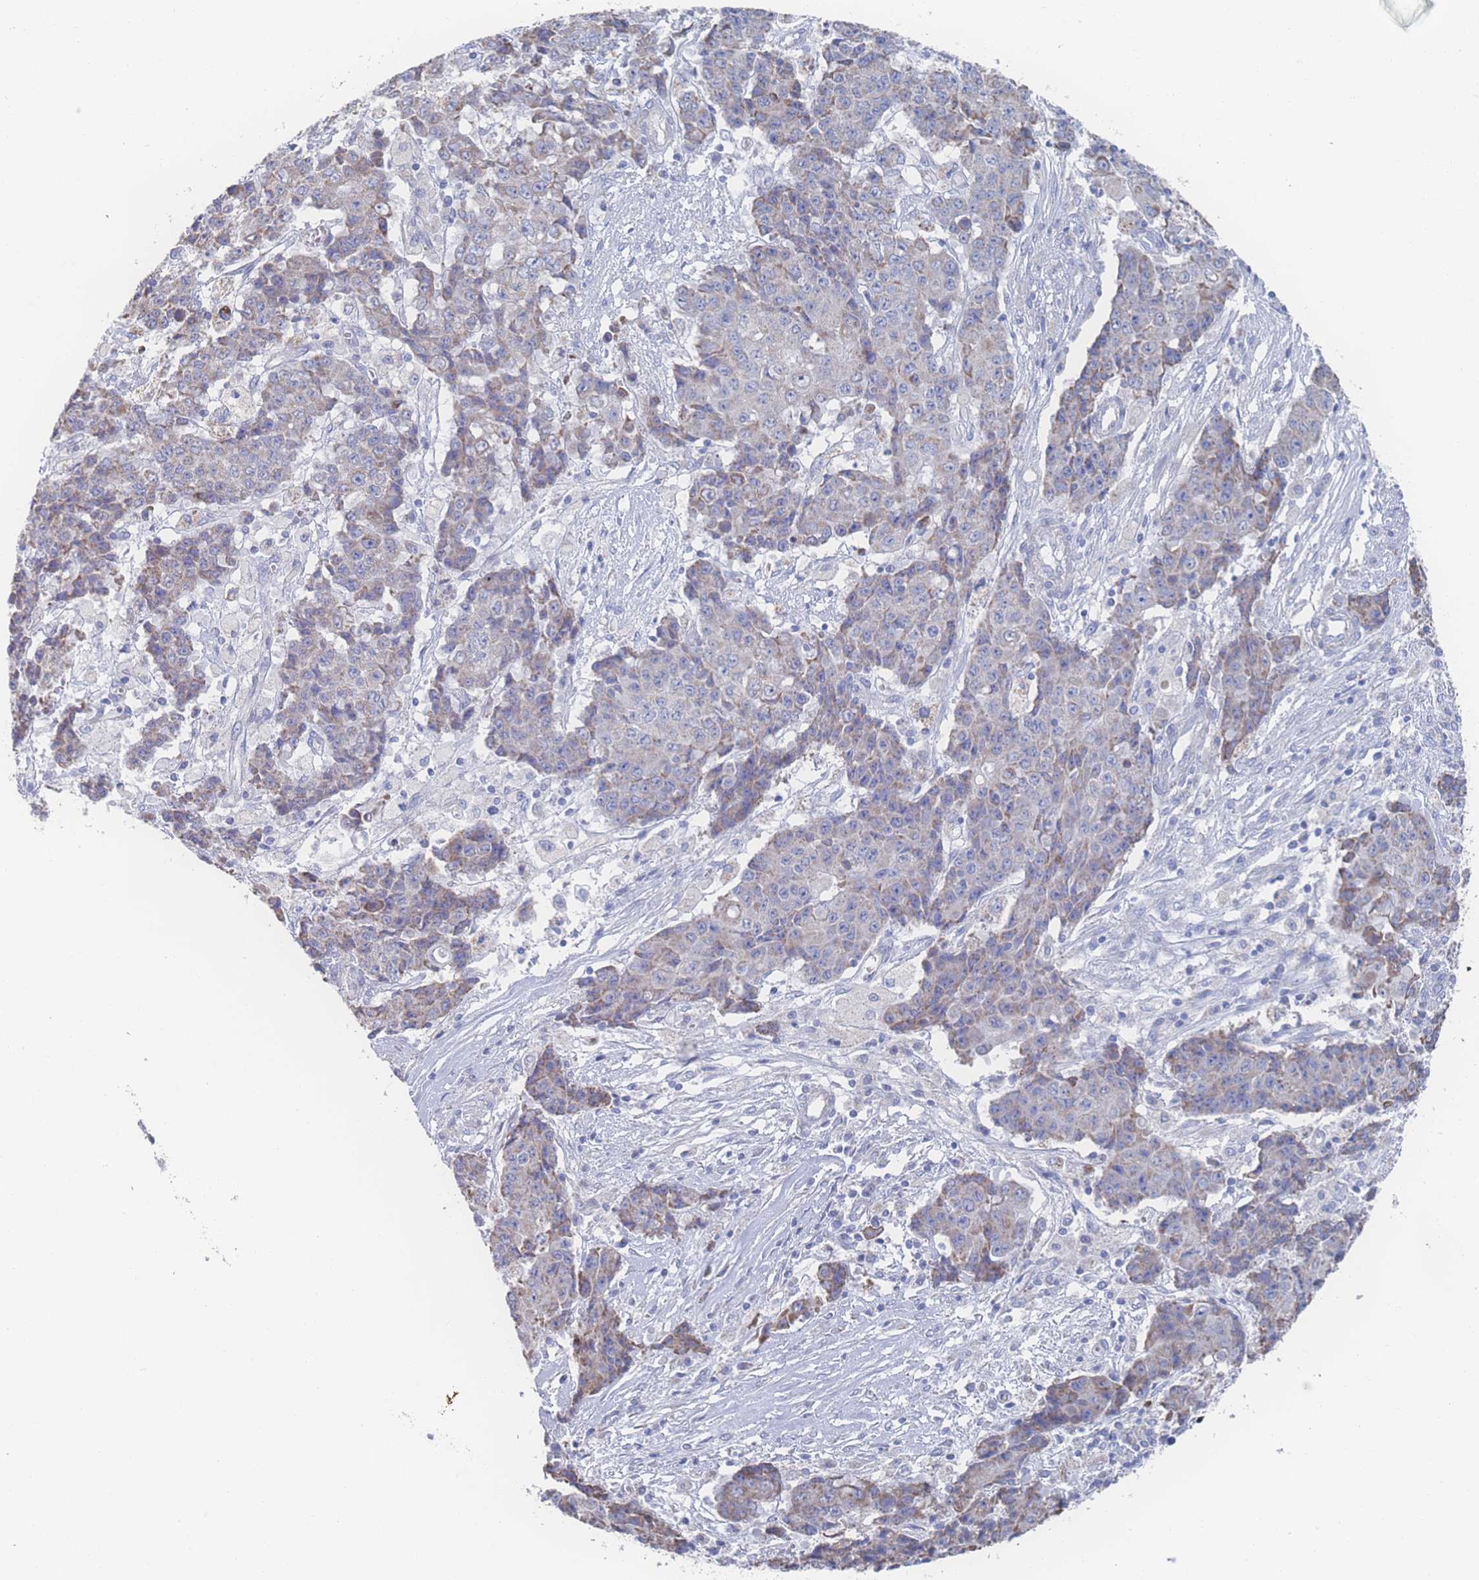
{"staining": {"intensity": "weak", "quantity": "<25%", "location": "cytoplasmic/membranous"}, "tissue": "ovarian cancer", "cell_type": "Tumor cells", "image_type": "cancer", "snomed": [{"axis": "morphology", "description": "Carcinoma, endometroid"}, {"axis": "topography", "description": "Ovary"}], "caption": "Tumor cells are negative for protein expression in human endometroid carcinoma (ovarian). (Brightfield microscopy of DAB immunohistochemistry at high magnification).", "gene": "SNPH", "patient": {"sex": "female", "age": 42}}